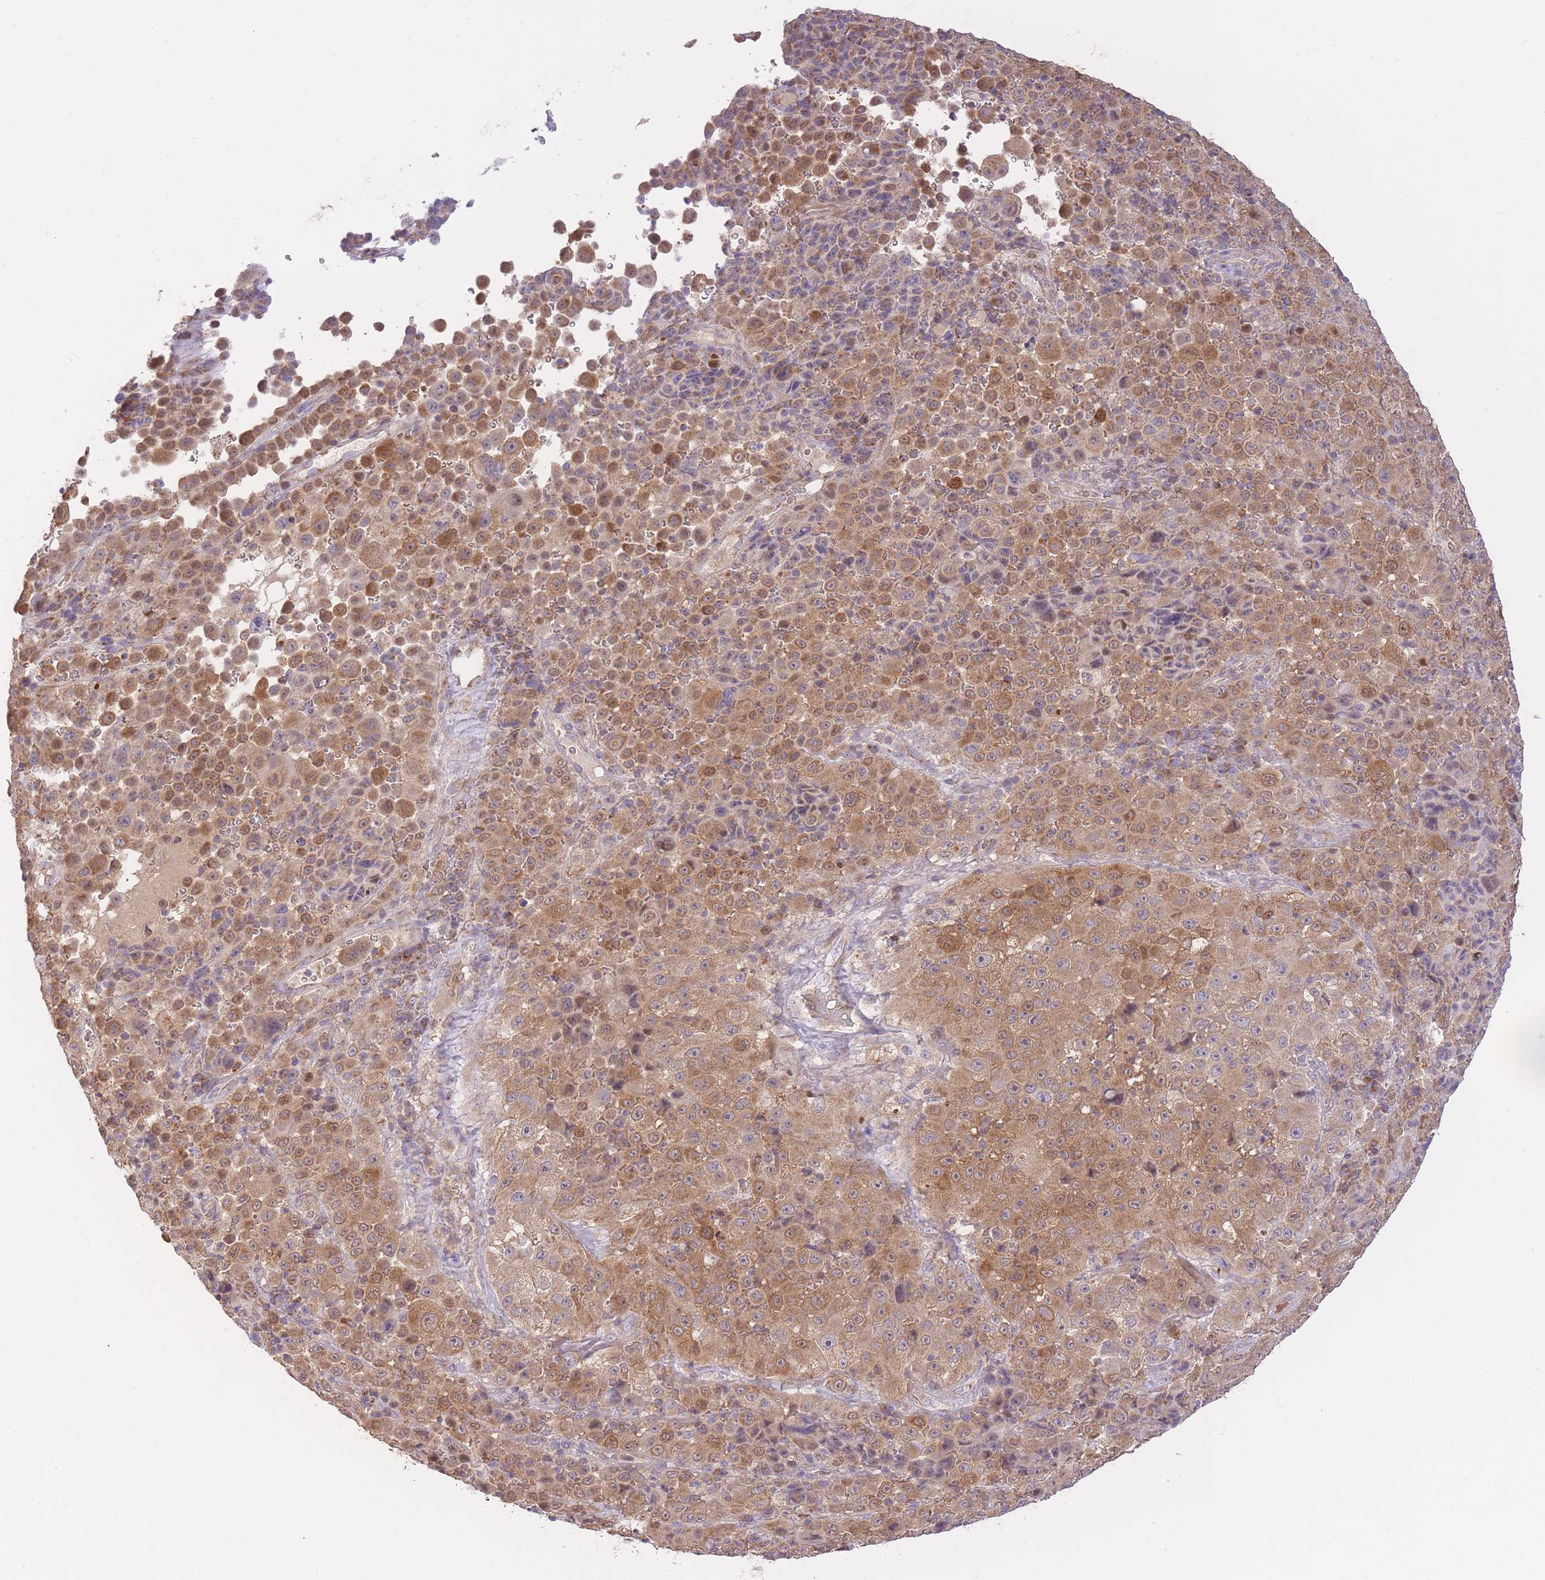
{"staining": {"intensity": "moderate", "quantity": ">75%", "location": "cytoplasmic/membranous"}, "tissue": "melanoma", "cell_type": "Tumor cells", "image_type": "cancer", "snomed": [{"axis": "morphology", "description": "Malignant melanoma, Metastatic site"}, {"axis": "topography", "description": "Lymph node"}], "caption": "Malignant melanoma (metastatic site) stained with DAB (3,3'-diaminobenzidine) IHC displays medium levels of moderate cytoplasmic/membranous staining in approximately >75% of tumor cells.", "gene": "PREP", "patient": {"sex": "male", "age": 62}}